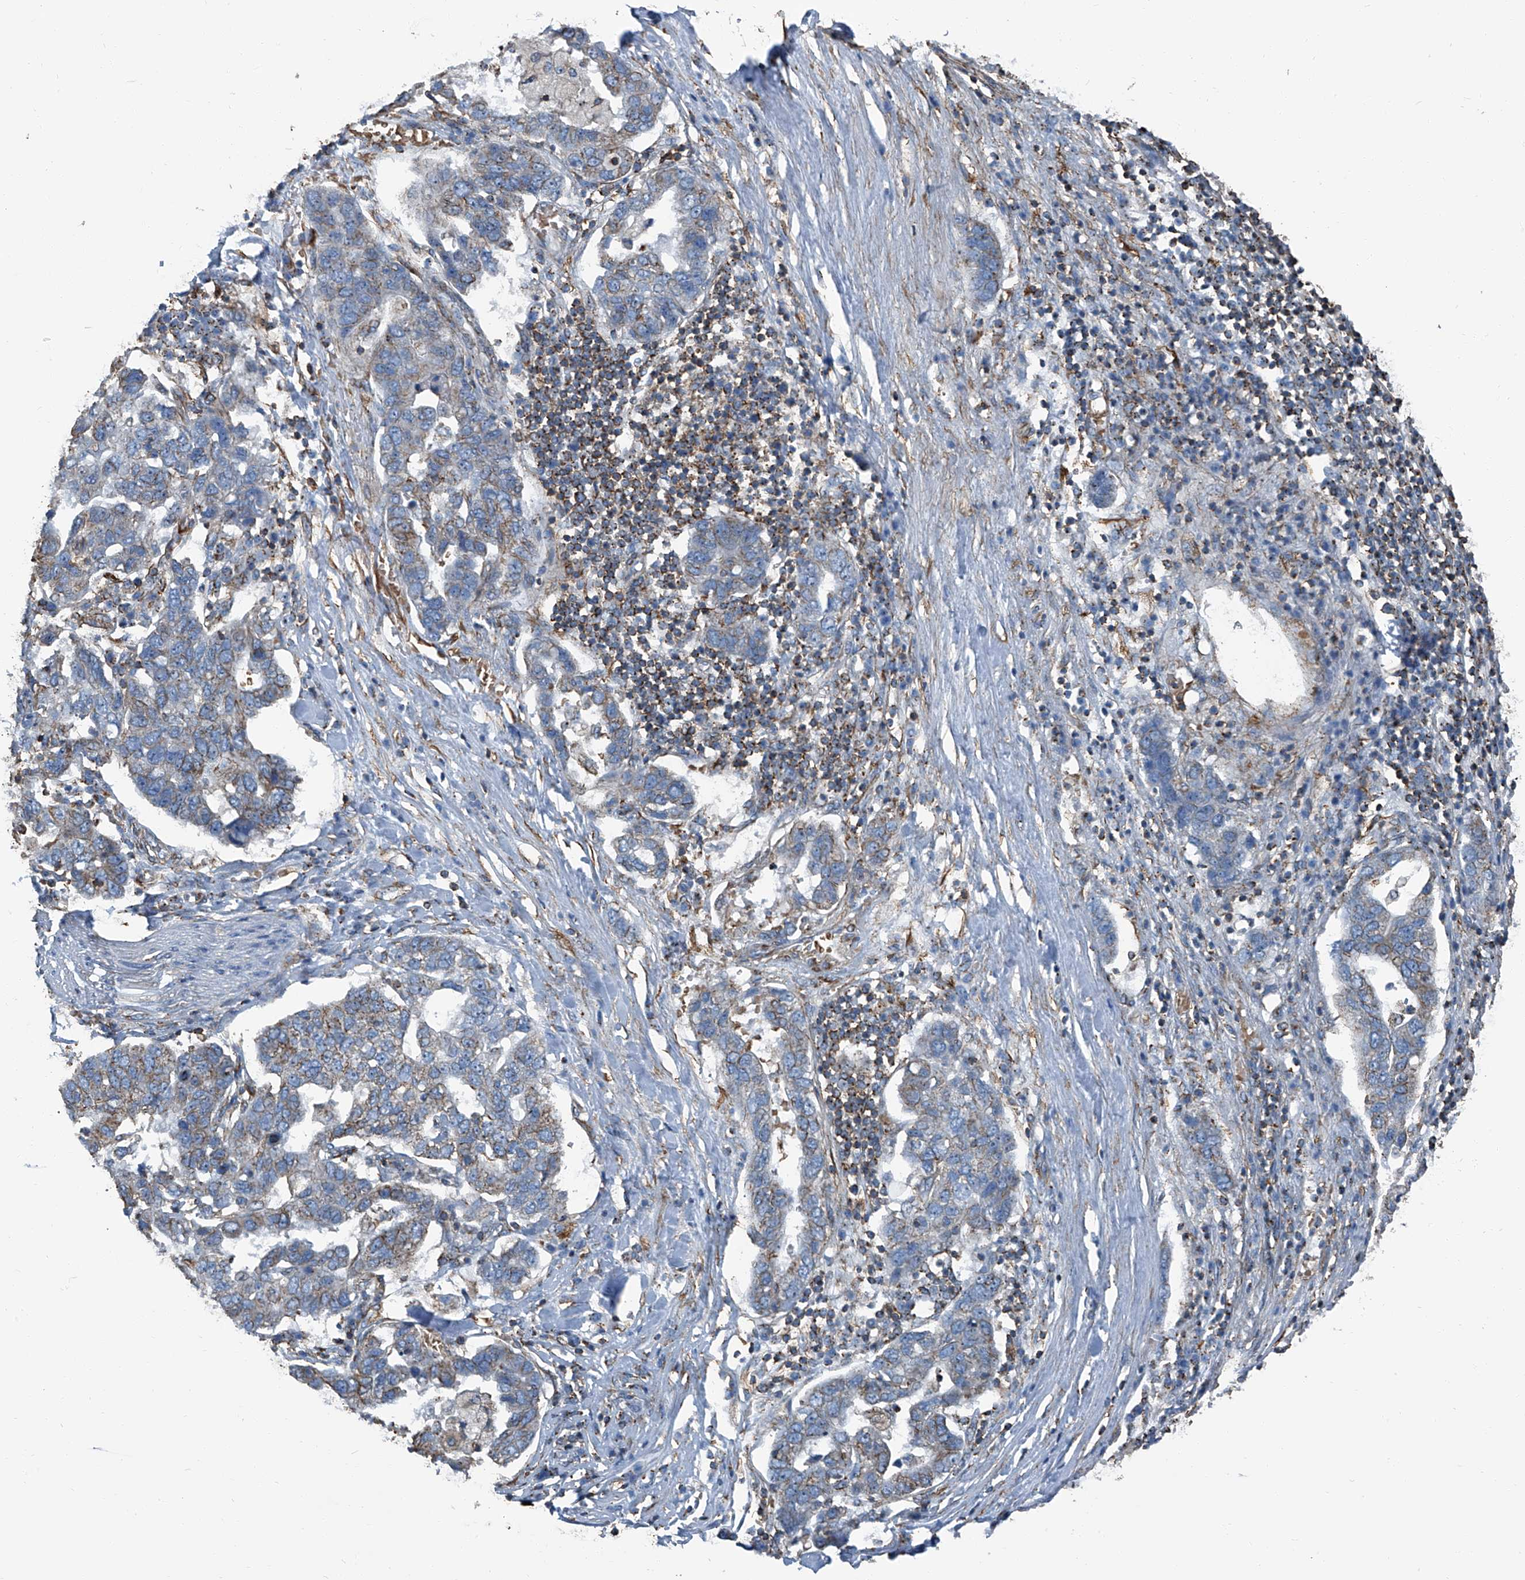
{"staining": {"intensity": "weak", "quantity": ">75%", "location": "cytoplasmic/membranous"}, "tissue": "pancreatic cancer", "cell_type": "Tumor cells", "image_type": "cancer", "snomed": [{"axis": "morphology", "description": "Adenocarcinoma, NOS"}, {"axis": "topography", "description": "Pancreas"}], "caption": "Pancreatic cancer (adenocarcinoma) stained with IHC displays weak cytoplasmic/membranous positivity in about >75% of tumor cells.", "gene": "SEPTIN7", "patient": {"sex": "female", "age": 61}}